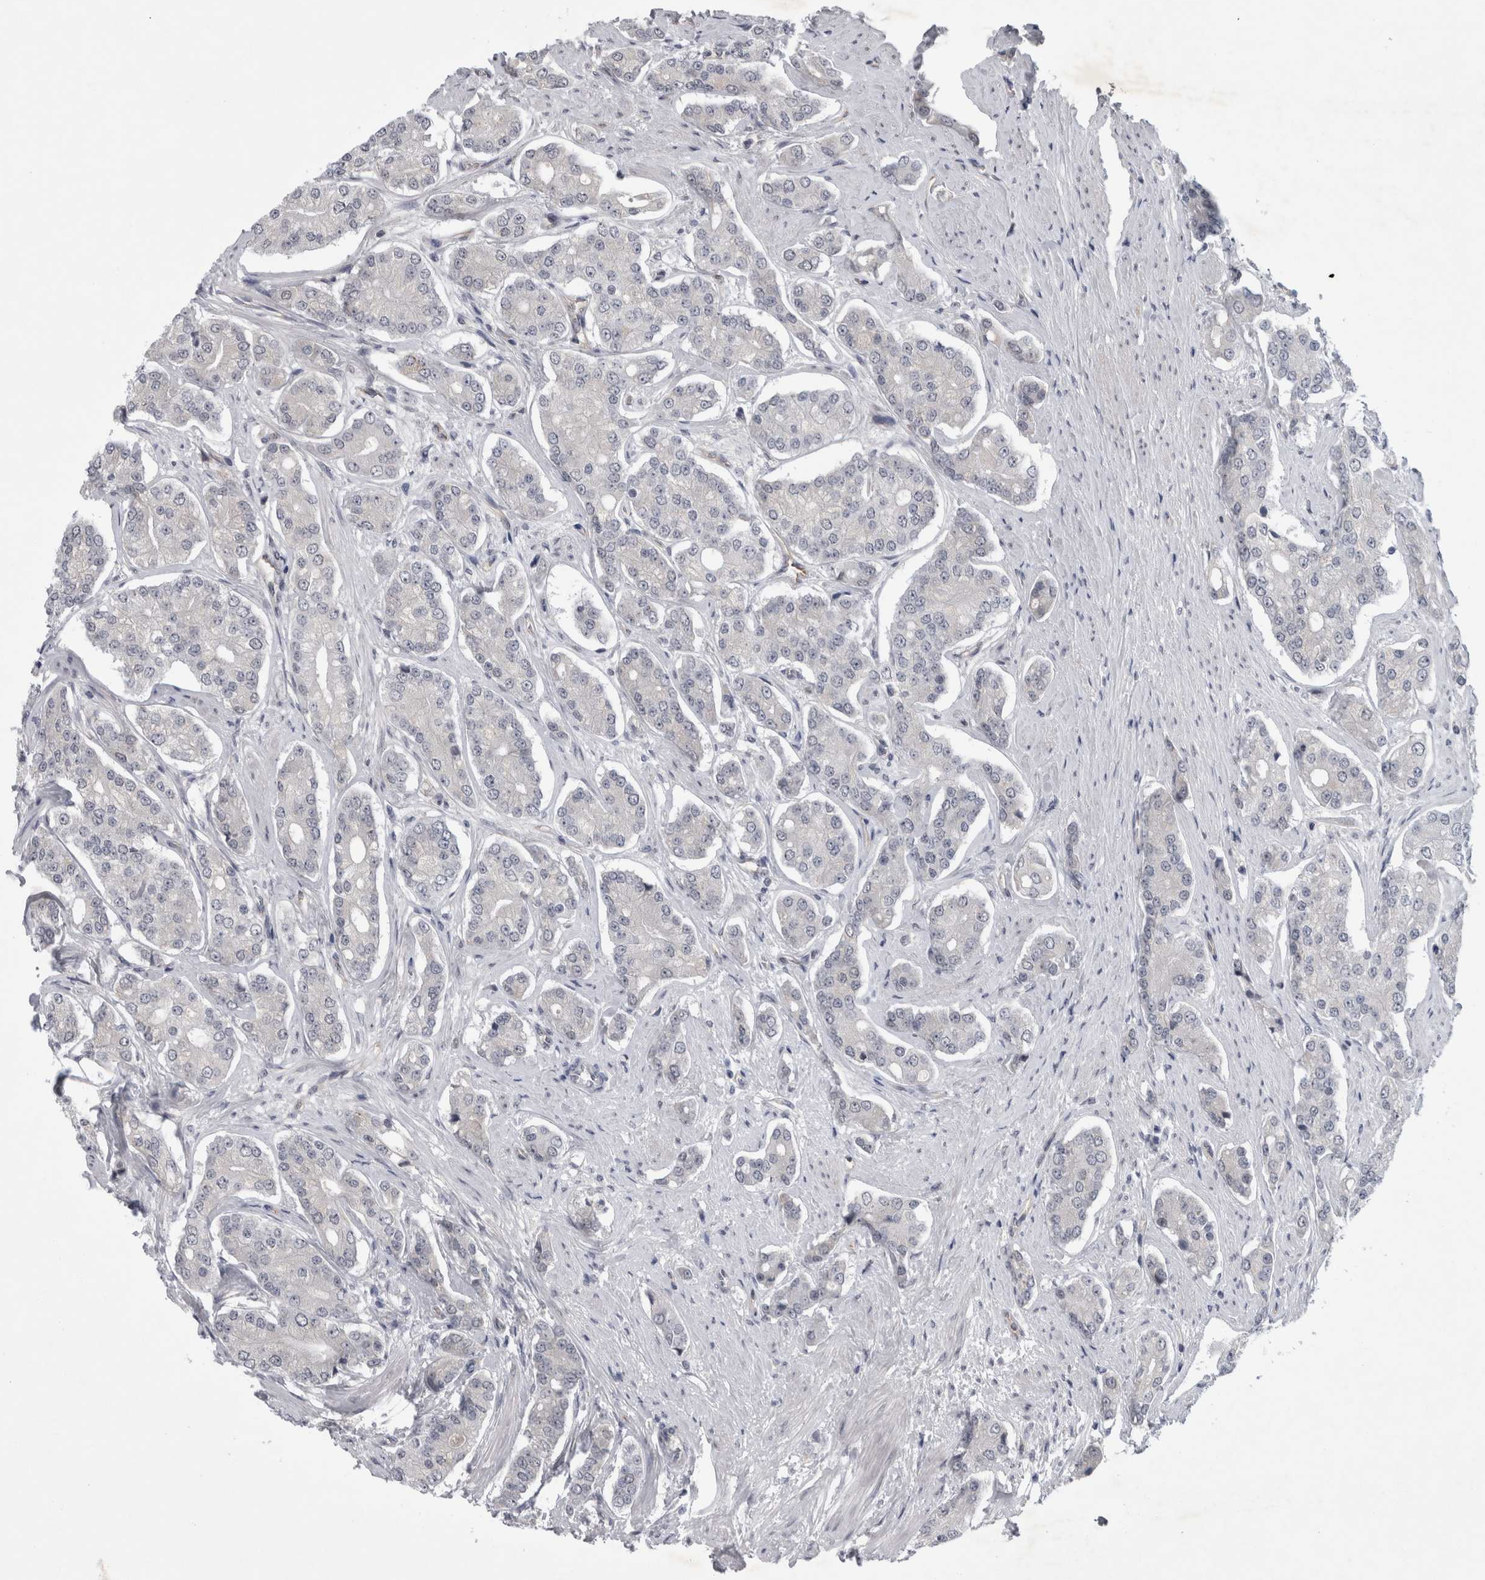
{"staining": {"intensity": "negative", "quantity": "none", "location": "none"}, "tissue": "prostate cancer", "cell_type": "Tumor cells", "image_type": "cancer", "snomed": [{"axis": "morphology", "description": "Adenocarcinoma, High grade"}, {"axis": "topography", "description": "Prostate"}], "caption": "Tumor cells show no significant protein expression in prostate high-grade adenocarcinoma.", "gene": "PARP11", "patient": {"sex": "male", "age": 71}}